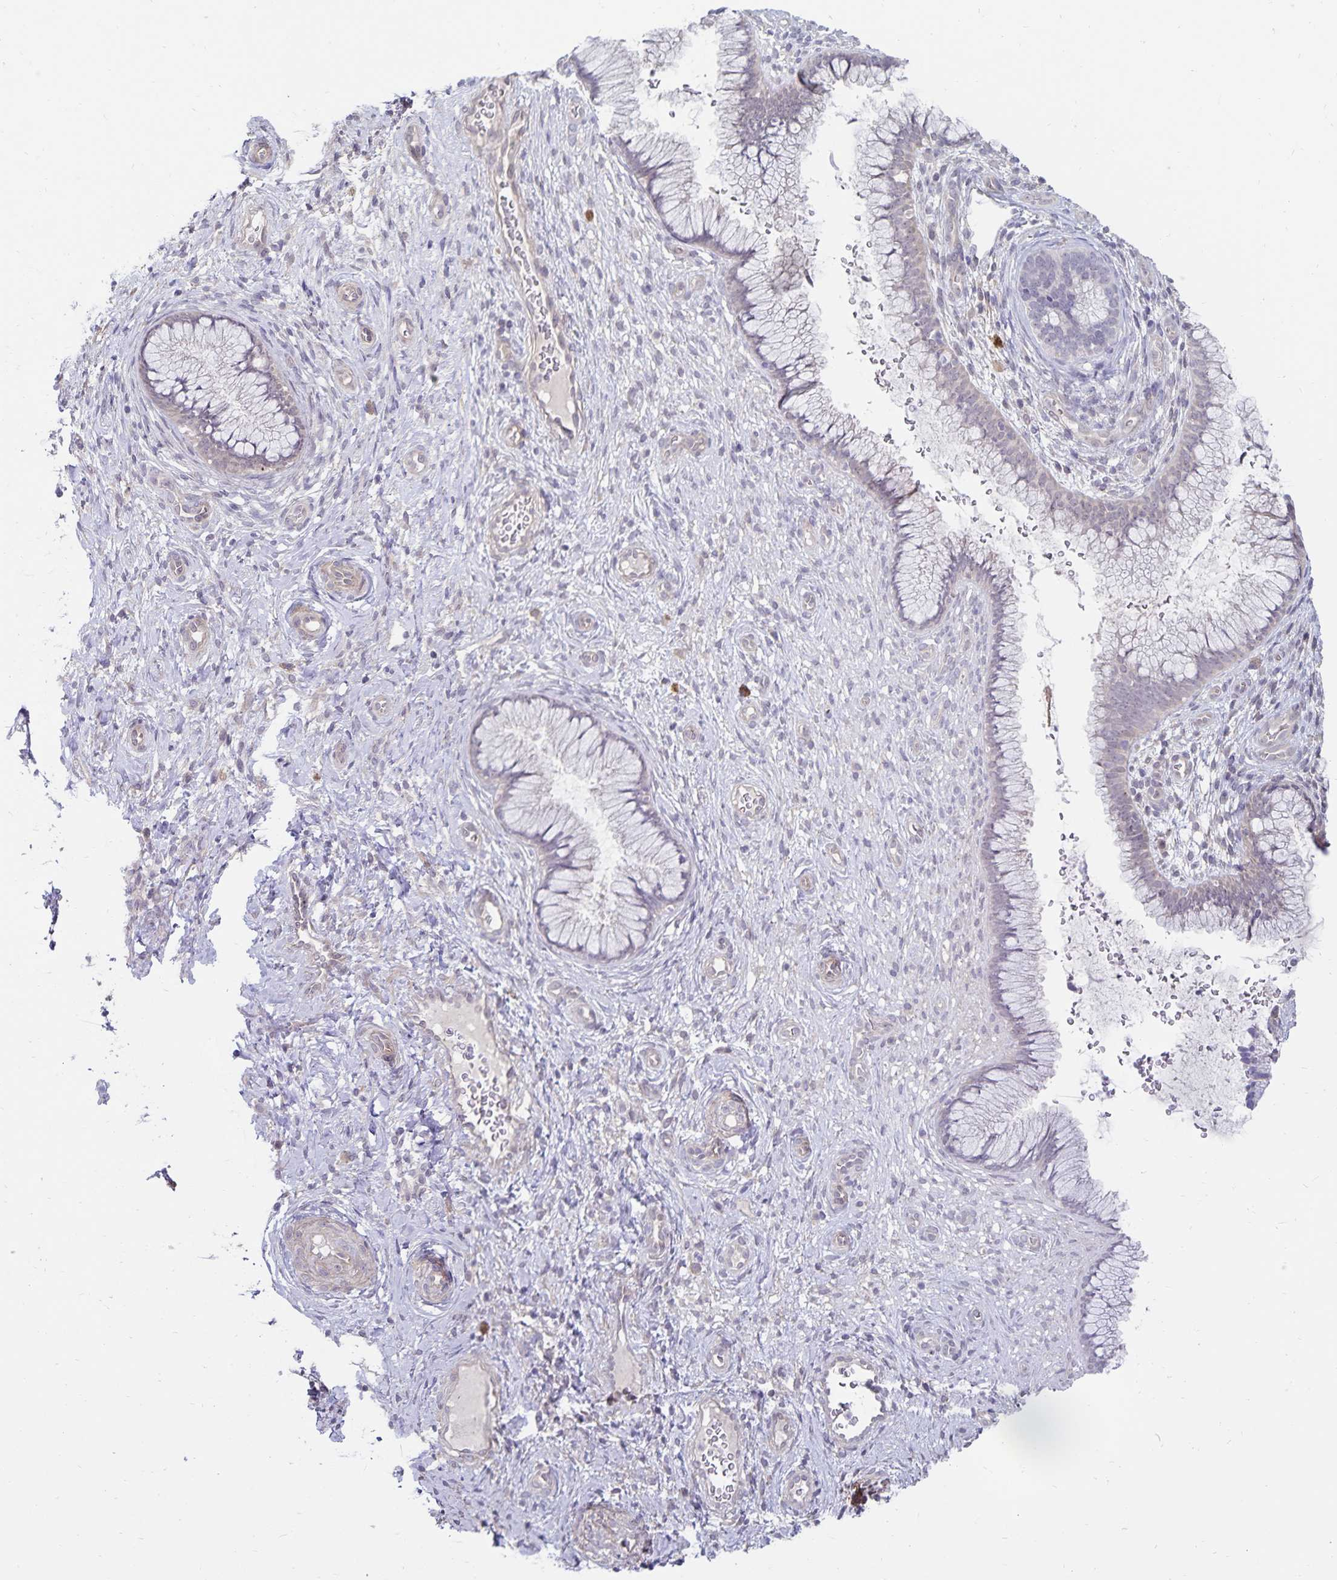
{"staining": {"intensity": "negative", "quantity": "none", "location": "none"}, "tissue": "cervix", "cell_type": "Glandular cells", "image_type": "normal", "snomed": [{"axis": "morphology", "description": "Normal tissue, NOS"}, {"axis": "topography", "description": "Cervix"}], "caption": "Cervix was stained to show a protein in brown. There is no significant positivity in glandular cells. (DAB (3,3'-diaminobenzidine) immunohistochemistry (IHC), high magnification).", "gene": "CDKN2B", "patient": {"sex": "female", "age": 34}}